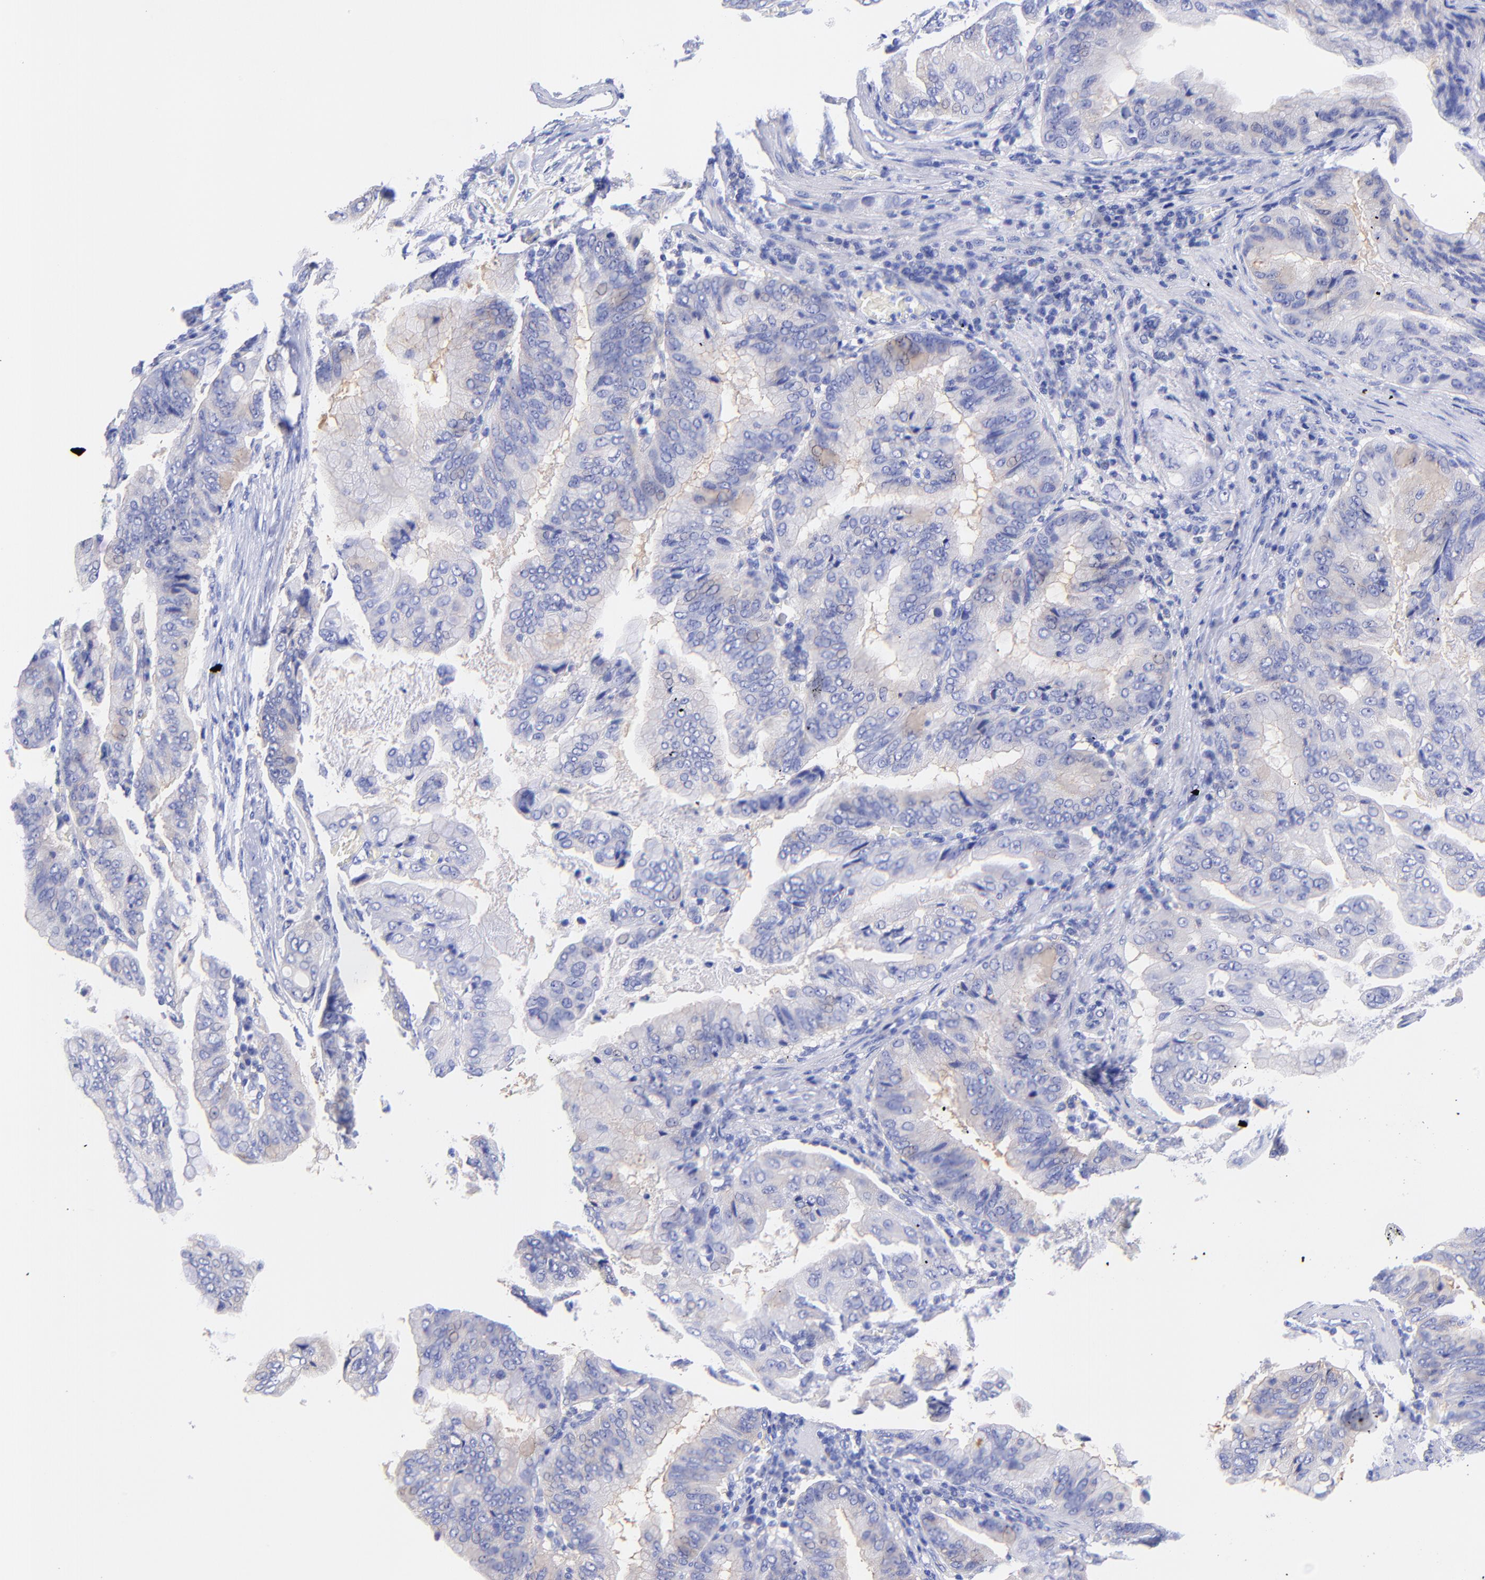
{"staining": {"intensity": "weak", "quantity": "<25%", "location": "cytoplasmic/membranous"}, "tissue": "stomach cancer", "cell_type": "Tumor cells", "image_type": "cancer", "snomed": [{"axis": "morphology", "description": "Adenocarcinoma, NOS"}, {"axis": "topography", "description": "Stomach, upper"}], "caption": "Image shows no protein positivity in tumor cells of stomach cancer (adenocarcinoma) tissue.", "gene": "GPHN", "patient": {"sex": "male", "age": 80}}